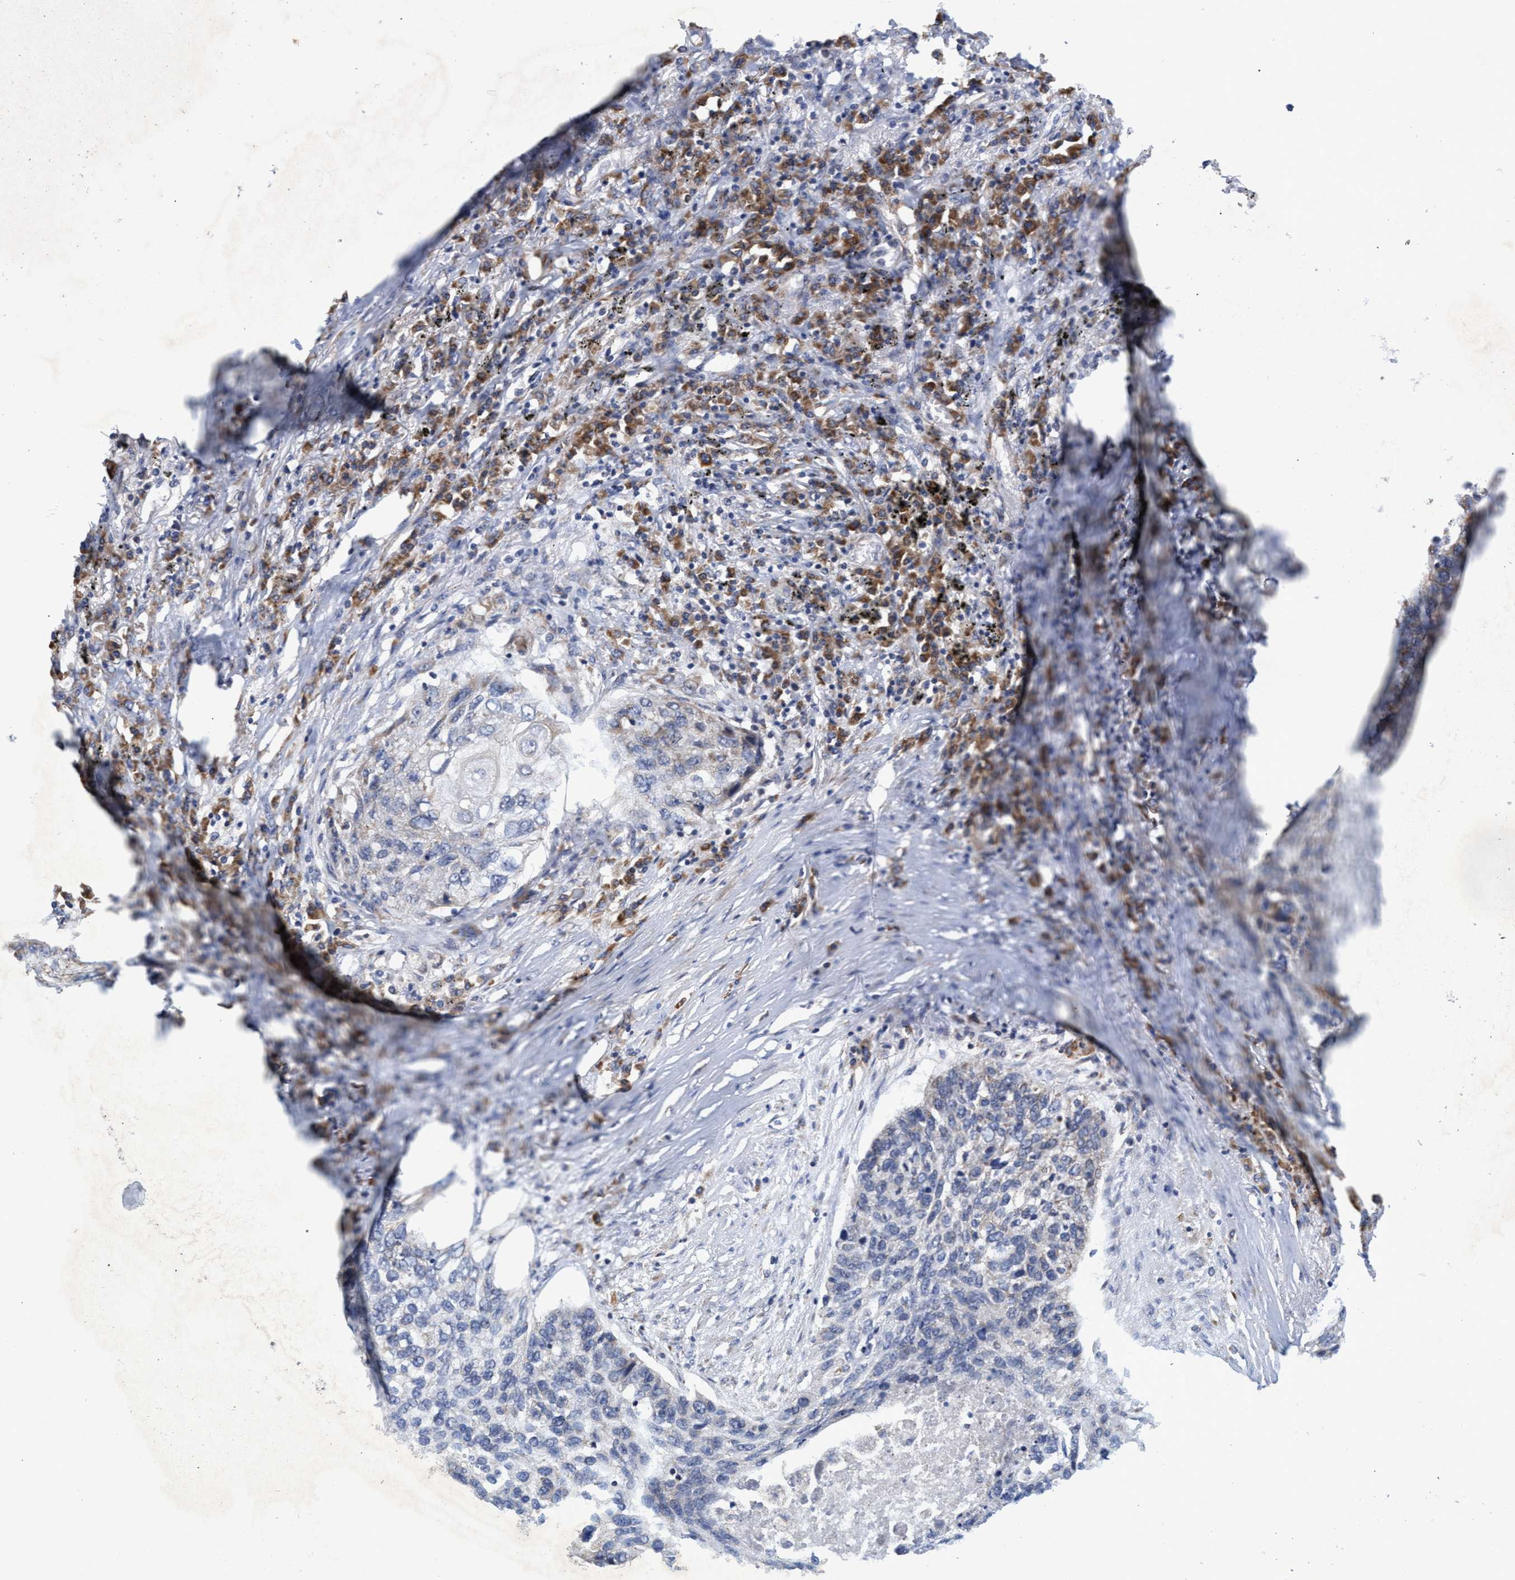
{"staining": {"intensity": "negative", "quantity": "none", "location": "none"}, "tissue": "lung cancer", "cell_type": "Tumor cells", "image_type": "cancer", "snomed": [{"axis": "morphology", "description": "Squamous cell carcinoma, NOS"}, {"axis": "topography", "description": "Lung"}], "caption": "A high-resolution image shows immunohistochemistry (IHC) staining of lung squamous cell carcinoma, which shows no significant expression in tumor cells.", "gene": "NAT16", "patient": {"sex": "female", "age": 63}}